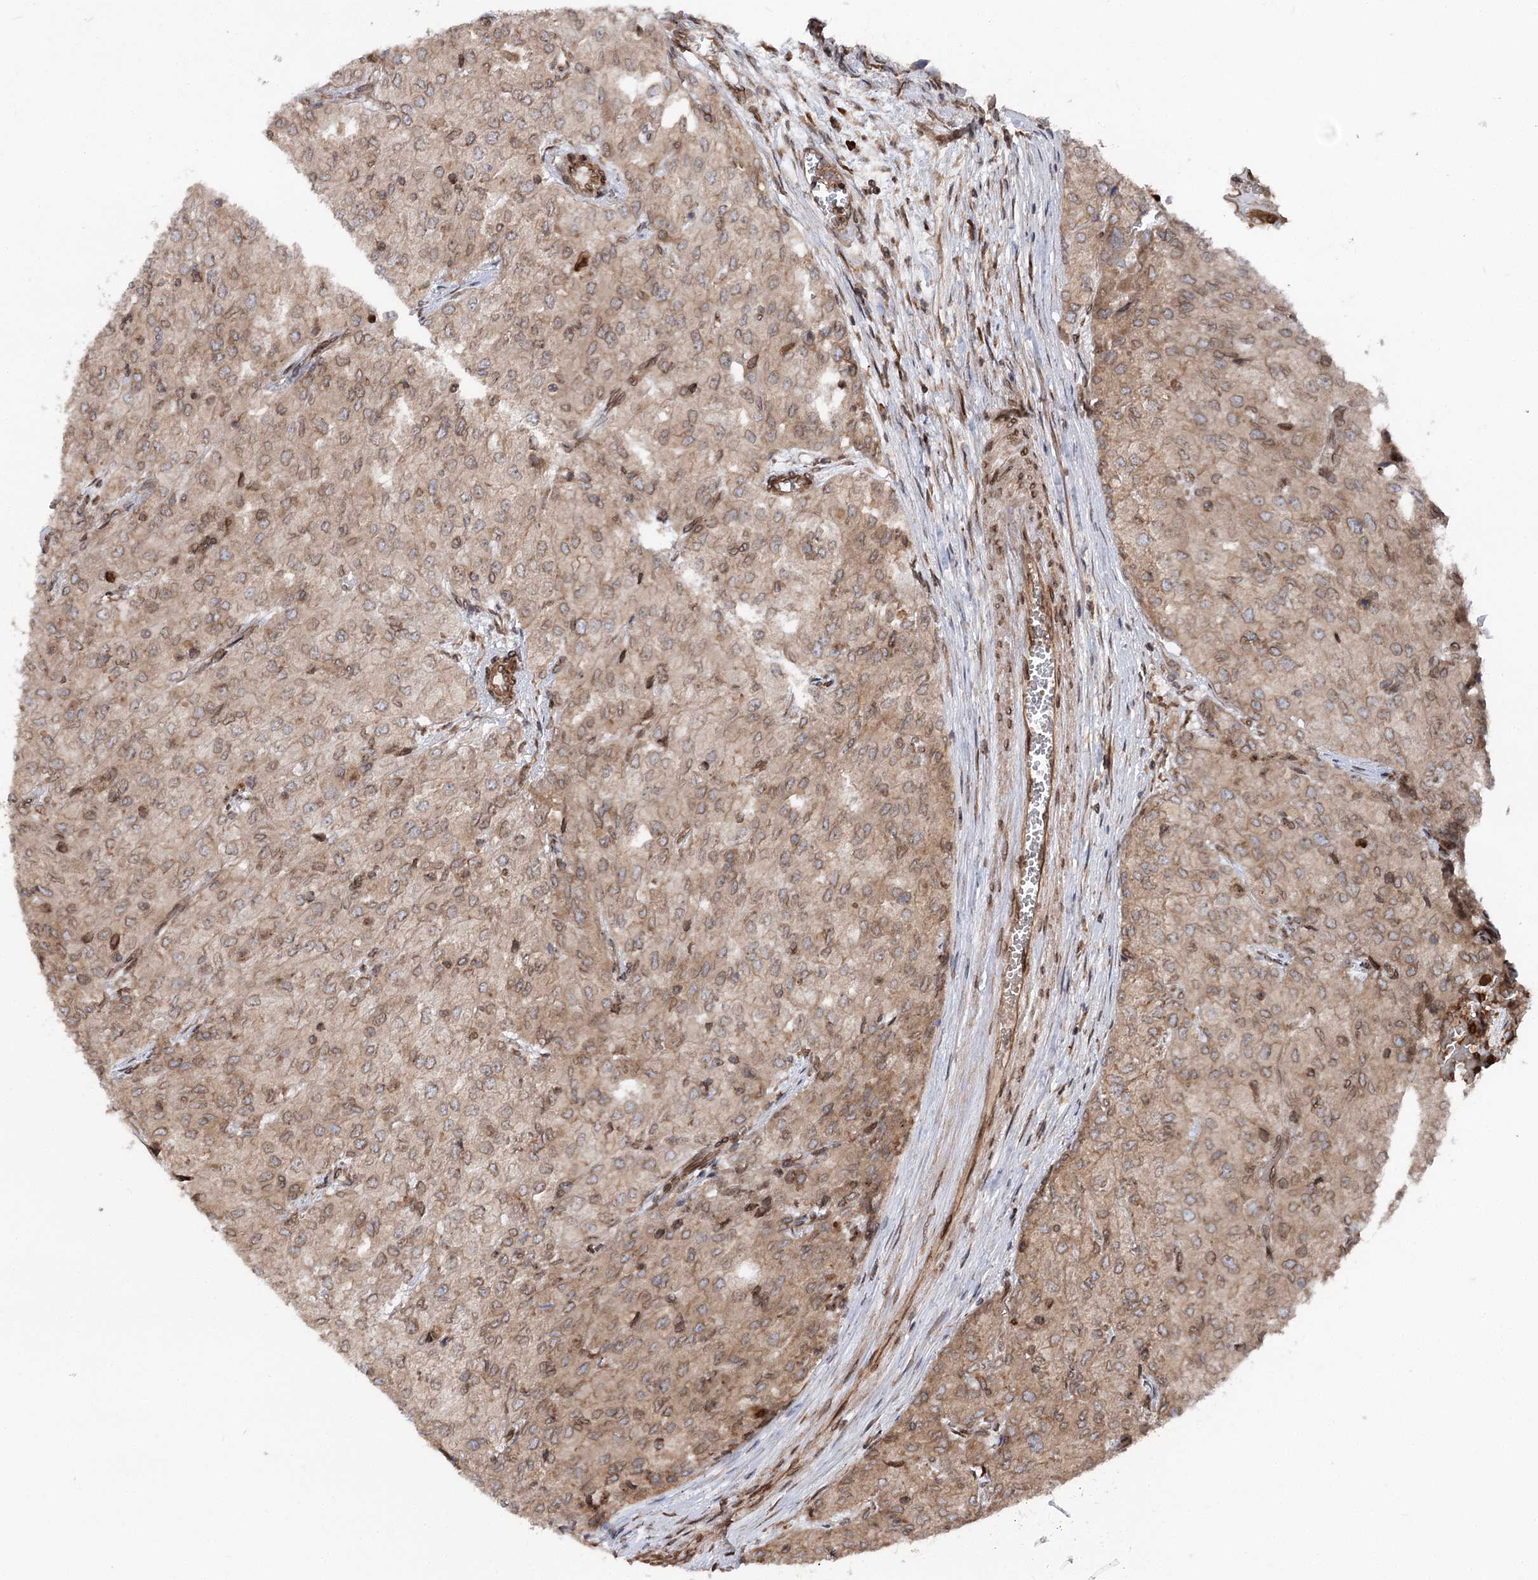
{"staining": {"intensity": "moderate", "quantity": ">75%", "location": "cytoplasmic/membranous"}, "tissue": "renal cancer", "cell_type": "Tumor cells", "image_type": "cancer", "snomed": [{"axis": "morphology", "description": "Adenocarcinoma, NOS"}, {"axis": "topography", "description": "Kidney"}], "caption": "Immunohistochemical staining of renal cancer (adenocarcinoma) shows medium levels of moderate cytoplasmic/membranous protein positivity in approximately >75% of tumor cells. (DAB IHC, brown staining for protein, blue staining for nuclei).", "gene": "FGFR1OP2", "patient": {"sex": "female", "age": 54}}